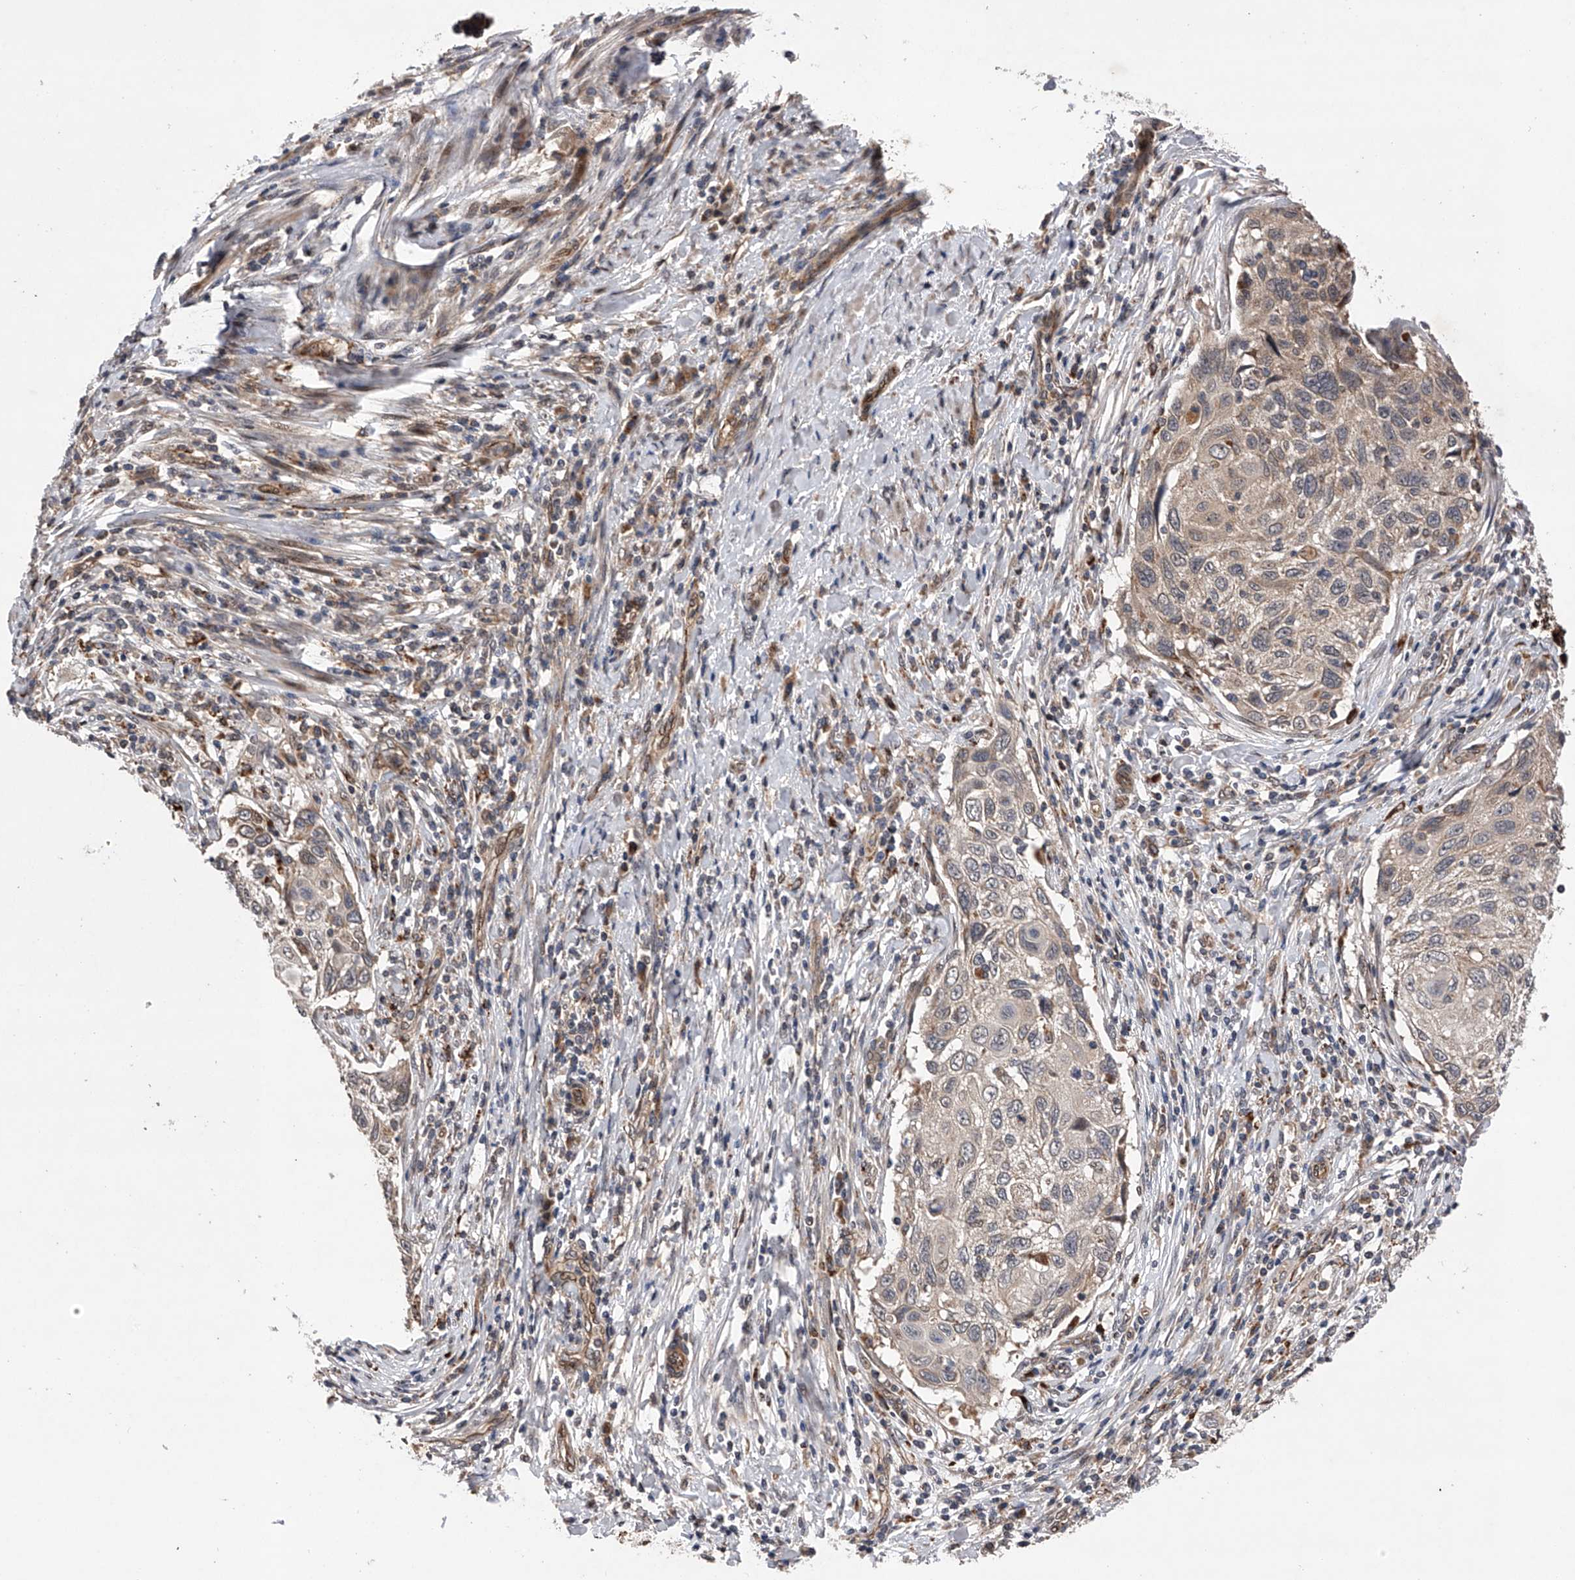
{"staining": {"intensity": "negative", "quantity": "none", "location": "none"}, "tissue": "cervical cancer", "cell_type": "Tumor cells", "image_type": "cancer", "snomed": [{"axis": "morphology", "description": "Squamous cell carcinoma, NOS"}, {"axis": "topography", "description": "Cervix"}], "caption": "Immunohistochemistry (IHC) of human squamous cell carcinoma (cervical) demonstrates no expression in tumor cells.", "gene": "MAP3K11", "patient": {"sex": "female", "age": 70}}